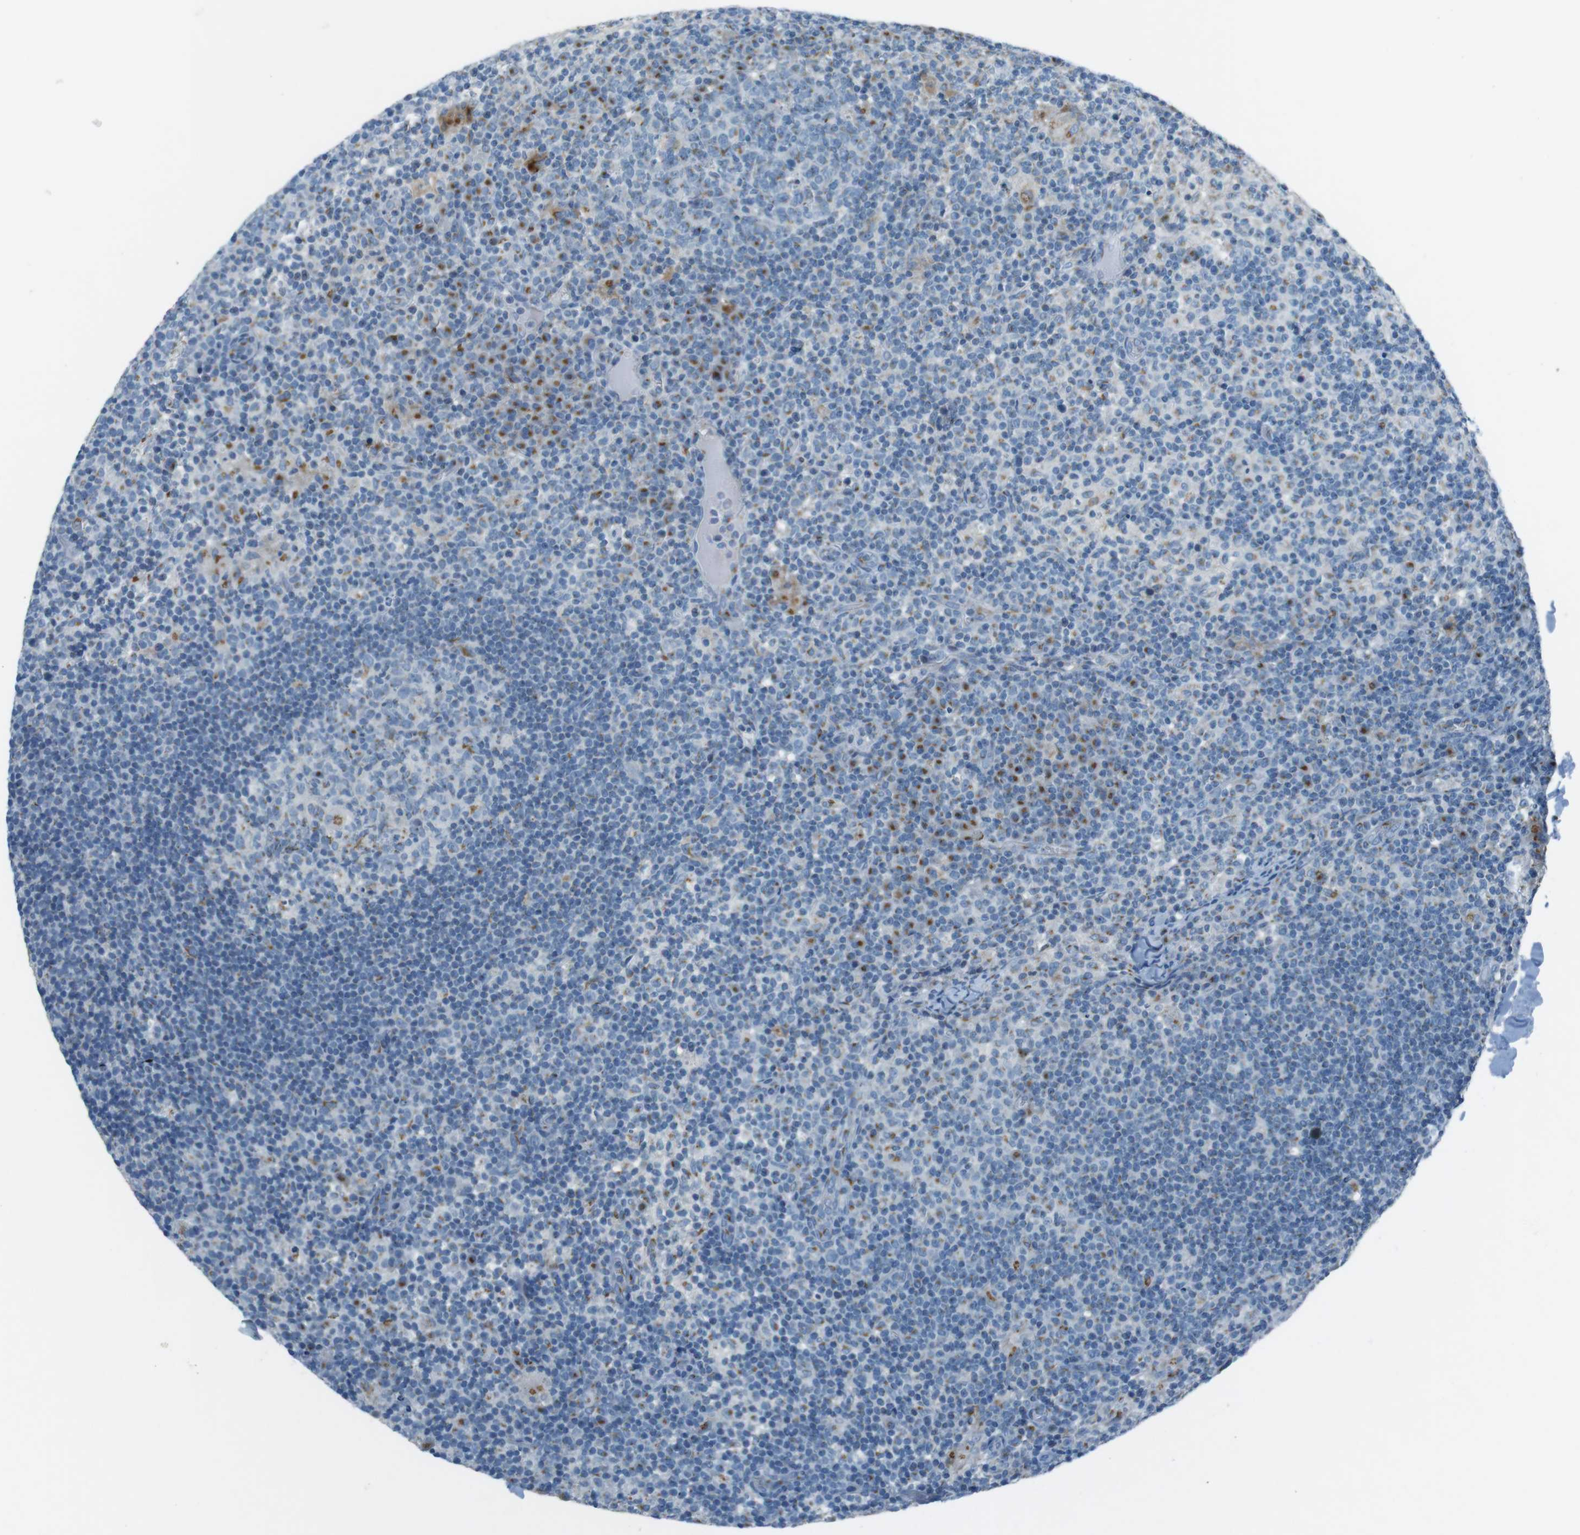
{"staining": {"intensity": "moderate", "quantity": "<25%", "location": "cytoplasmic/membranous"}, "tissue": "lymph node", "cell_type": "Germinal center cells", "image_type": "normal", "snomed": [{"axis": "morphology", "description": "Normal tissue, NOS"}, {"axis": "morphology", "description": "Inflammation, NOS"}, {"axis": "topography", "description": "Lymph node"}], "caption": "IHC histopathology image of benign lymph node stained for a protein (brown), which exhibits low levels of moderate cytoplasmic/membranous expression in approximately <25% of germinal center cells.", "gene": "TXNDC15", "patient": {"sex": "male", "age": 55}}